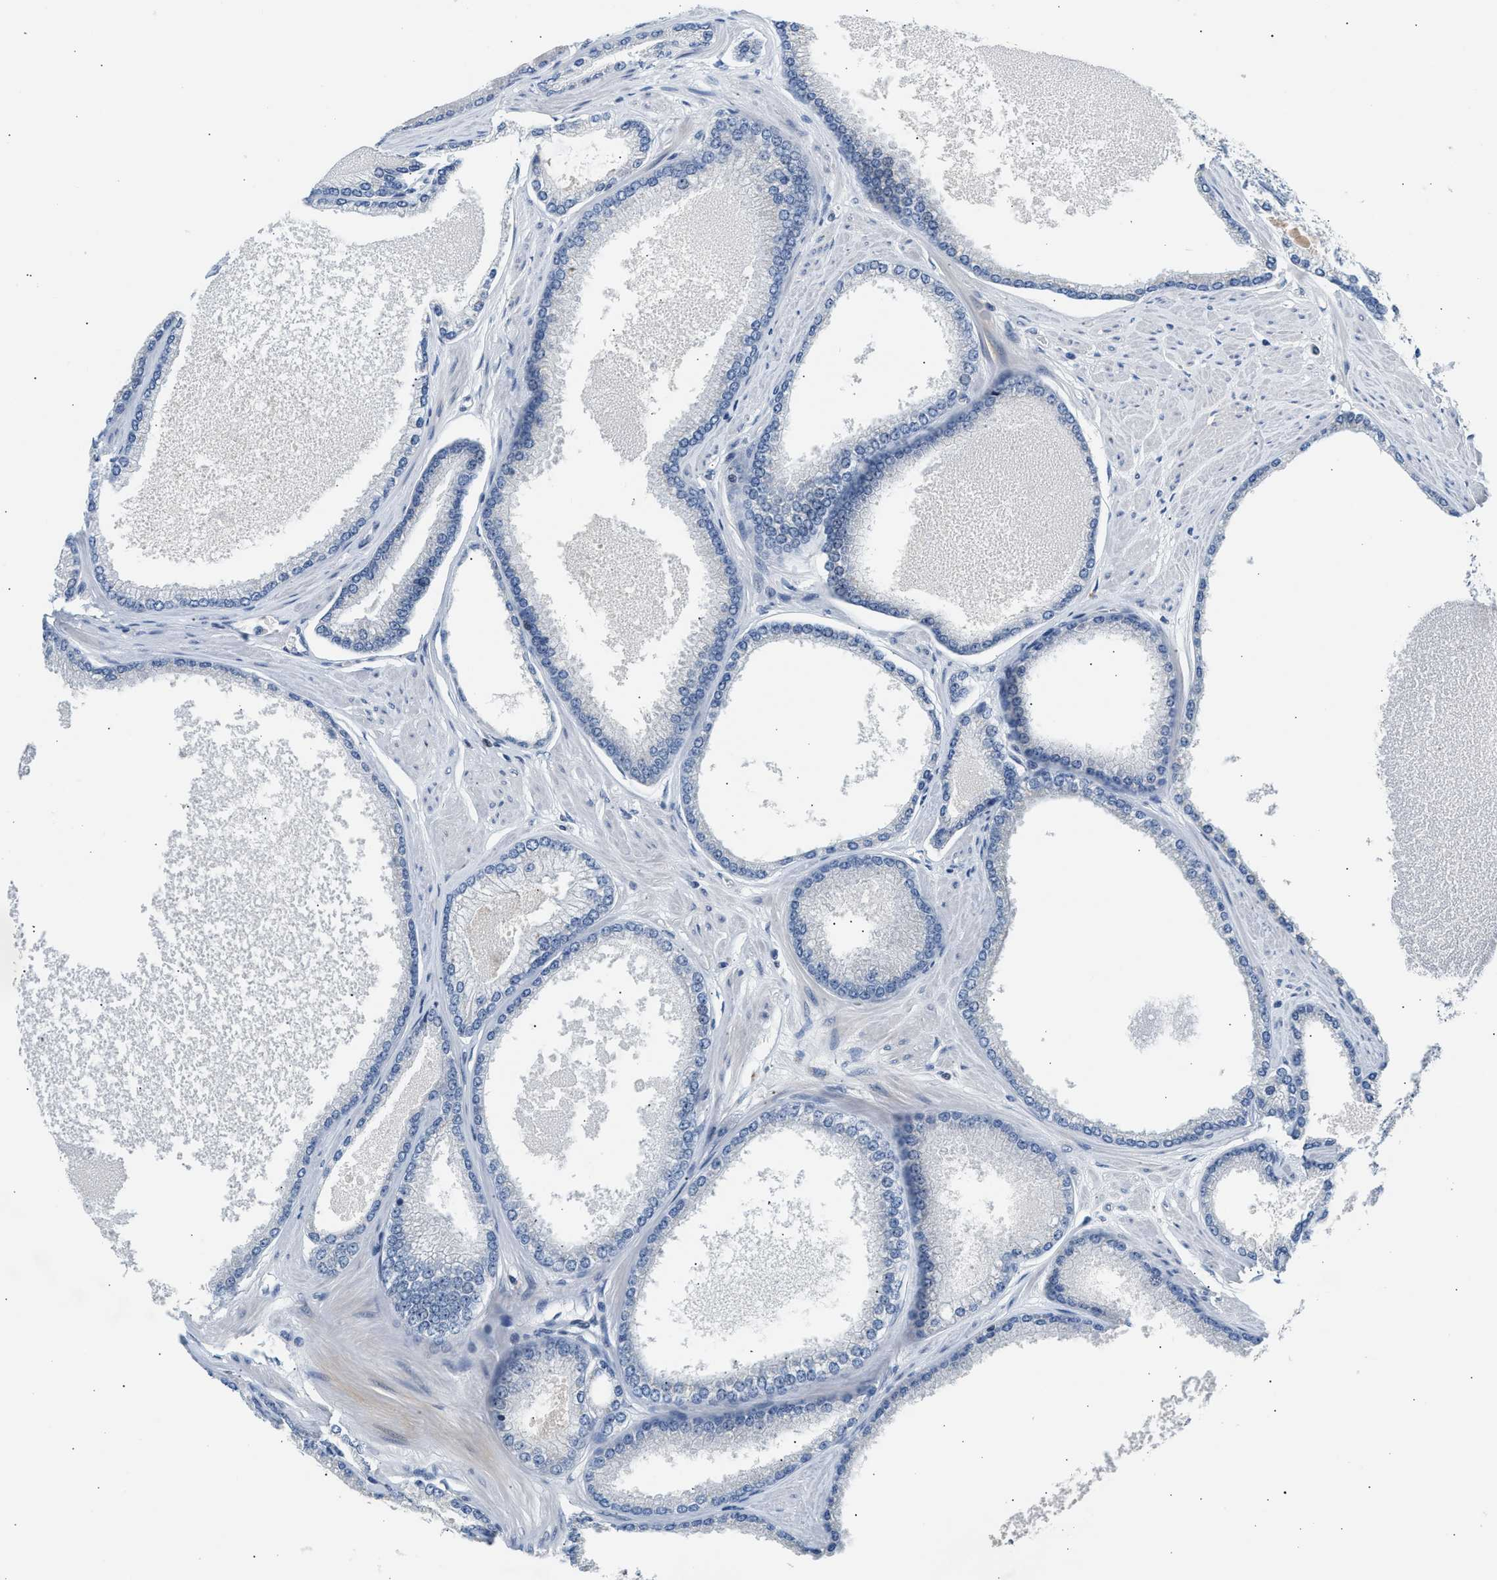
{"staining": {"intensity": "negative", "quantity": "none", "location": "none"}, "tissue": "prostate cancer", "cell_type": "Tumor cells", "image_type": "cancer", "snomed": [{"axis": "morphology", "description": "Adenocarcinoma, High grade"}, {"axis": "topography", "description": "Prostate"}], "caption": "High magnification brightfield microscopy of prostate cancer stained with DAB (brown) and counterstained with hematoxylin (blue): tumor cells show no significant expression.", "gene": "NPS", "patient": {"sex": "male", "age": 61}}